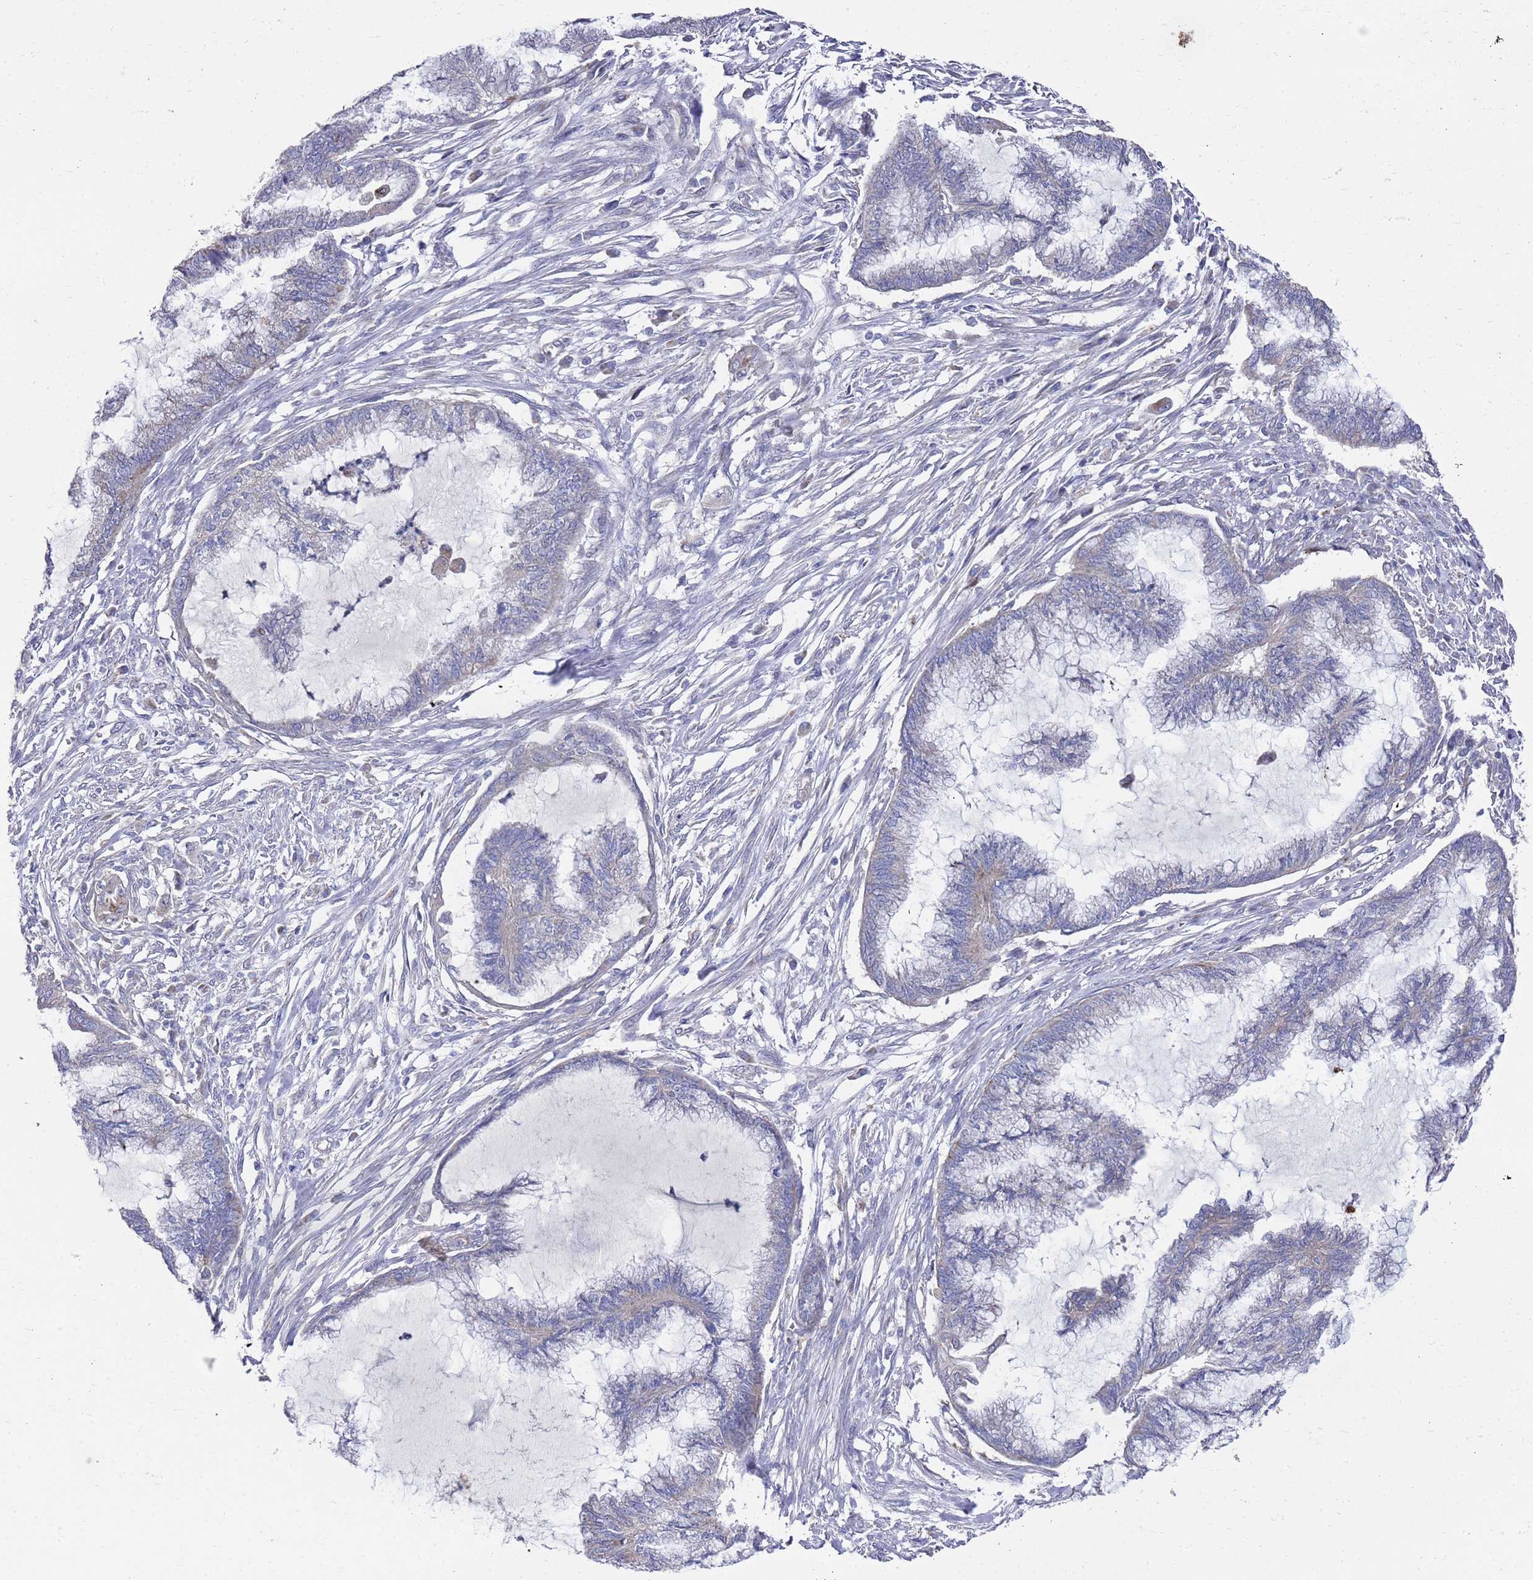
{"staining": {"intensity": "weak", "quantity": "<25%", "location": "cytoplasmic/membranous"}, "tissue": "endometrial cancer", "cell_type": "Tumor cells", "image_type": "cancer", "snomed": [{"axis": "morphology", "description": "Adenocarcinoma, NOS"}, {"axis": "topography", "description": "Endometrium"}], "caption": "This histopathology image is of endometrial cancer (adenocarcinoma) stained with immunohistochemistry (IHC) to label a protein in brown with the nuclei are counter-stained blue. There is no expression in tumor cells.", "gene": "NPEPPS", "patient": {"sex": "female", "age": 86}}